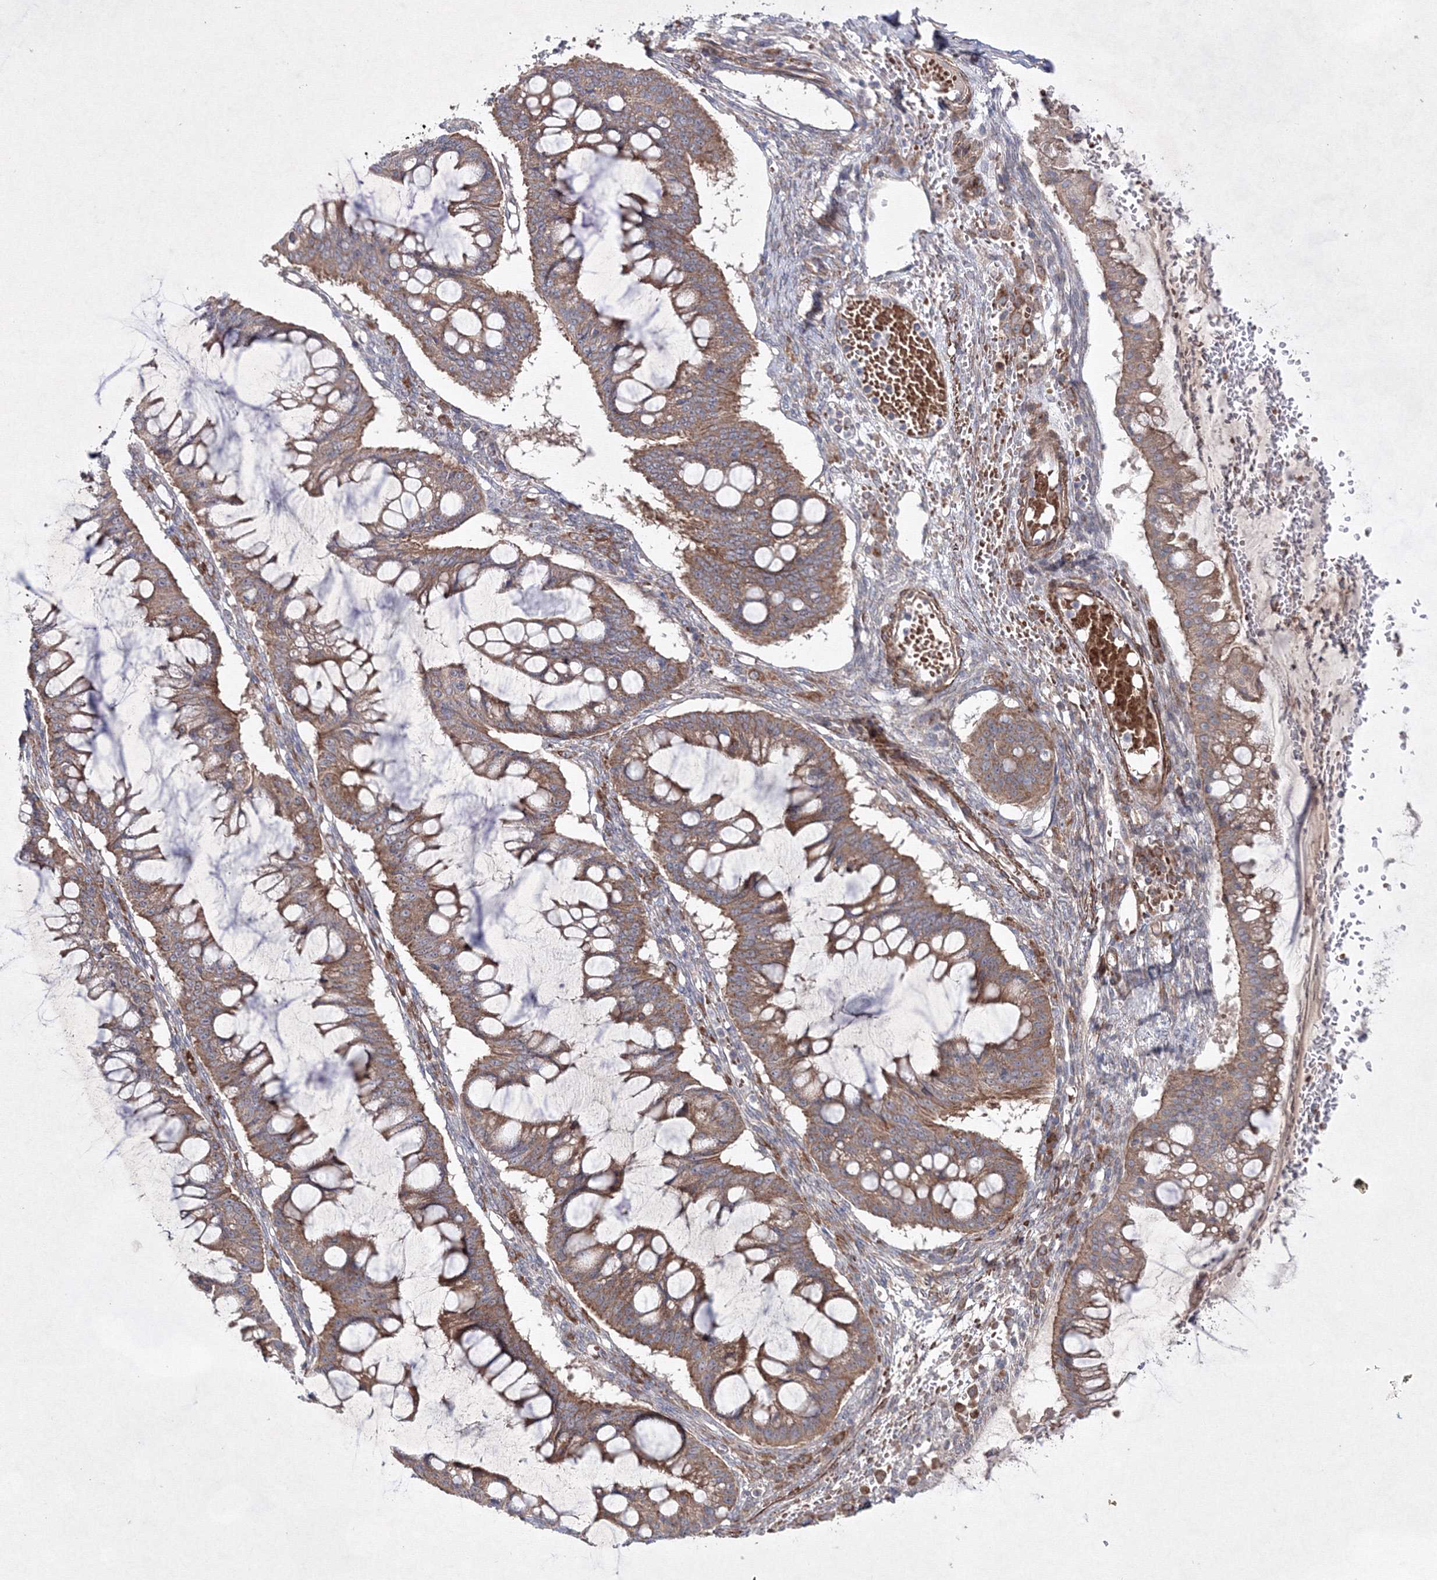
{"staining": {"intensity": "moderate", "quantity": ">75%", "location": "cytoplasmic/membranous"}, "tissue": "ovarian cancer", "cell_type": "Tumor cells", "image_type": "cancer", "snomed": [{"axis": "morphology", "description": "Cystadenocarcinoma, mucinous, NOS"}, {"axis": "topography", "description": "Ovary"}], "caption": "This is an image of immunohistochemistry staining of ovarian cancer (mucinous cystadenocarcinoma), which shows moderate positivity in the cytoplasmic/membranous of tumor cells.", "gene": "GFM1", "patient": {"sex": "female", "age": 73}}